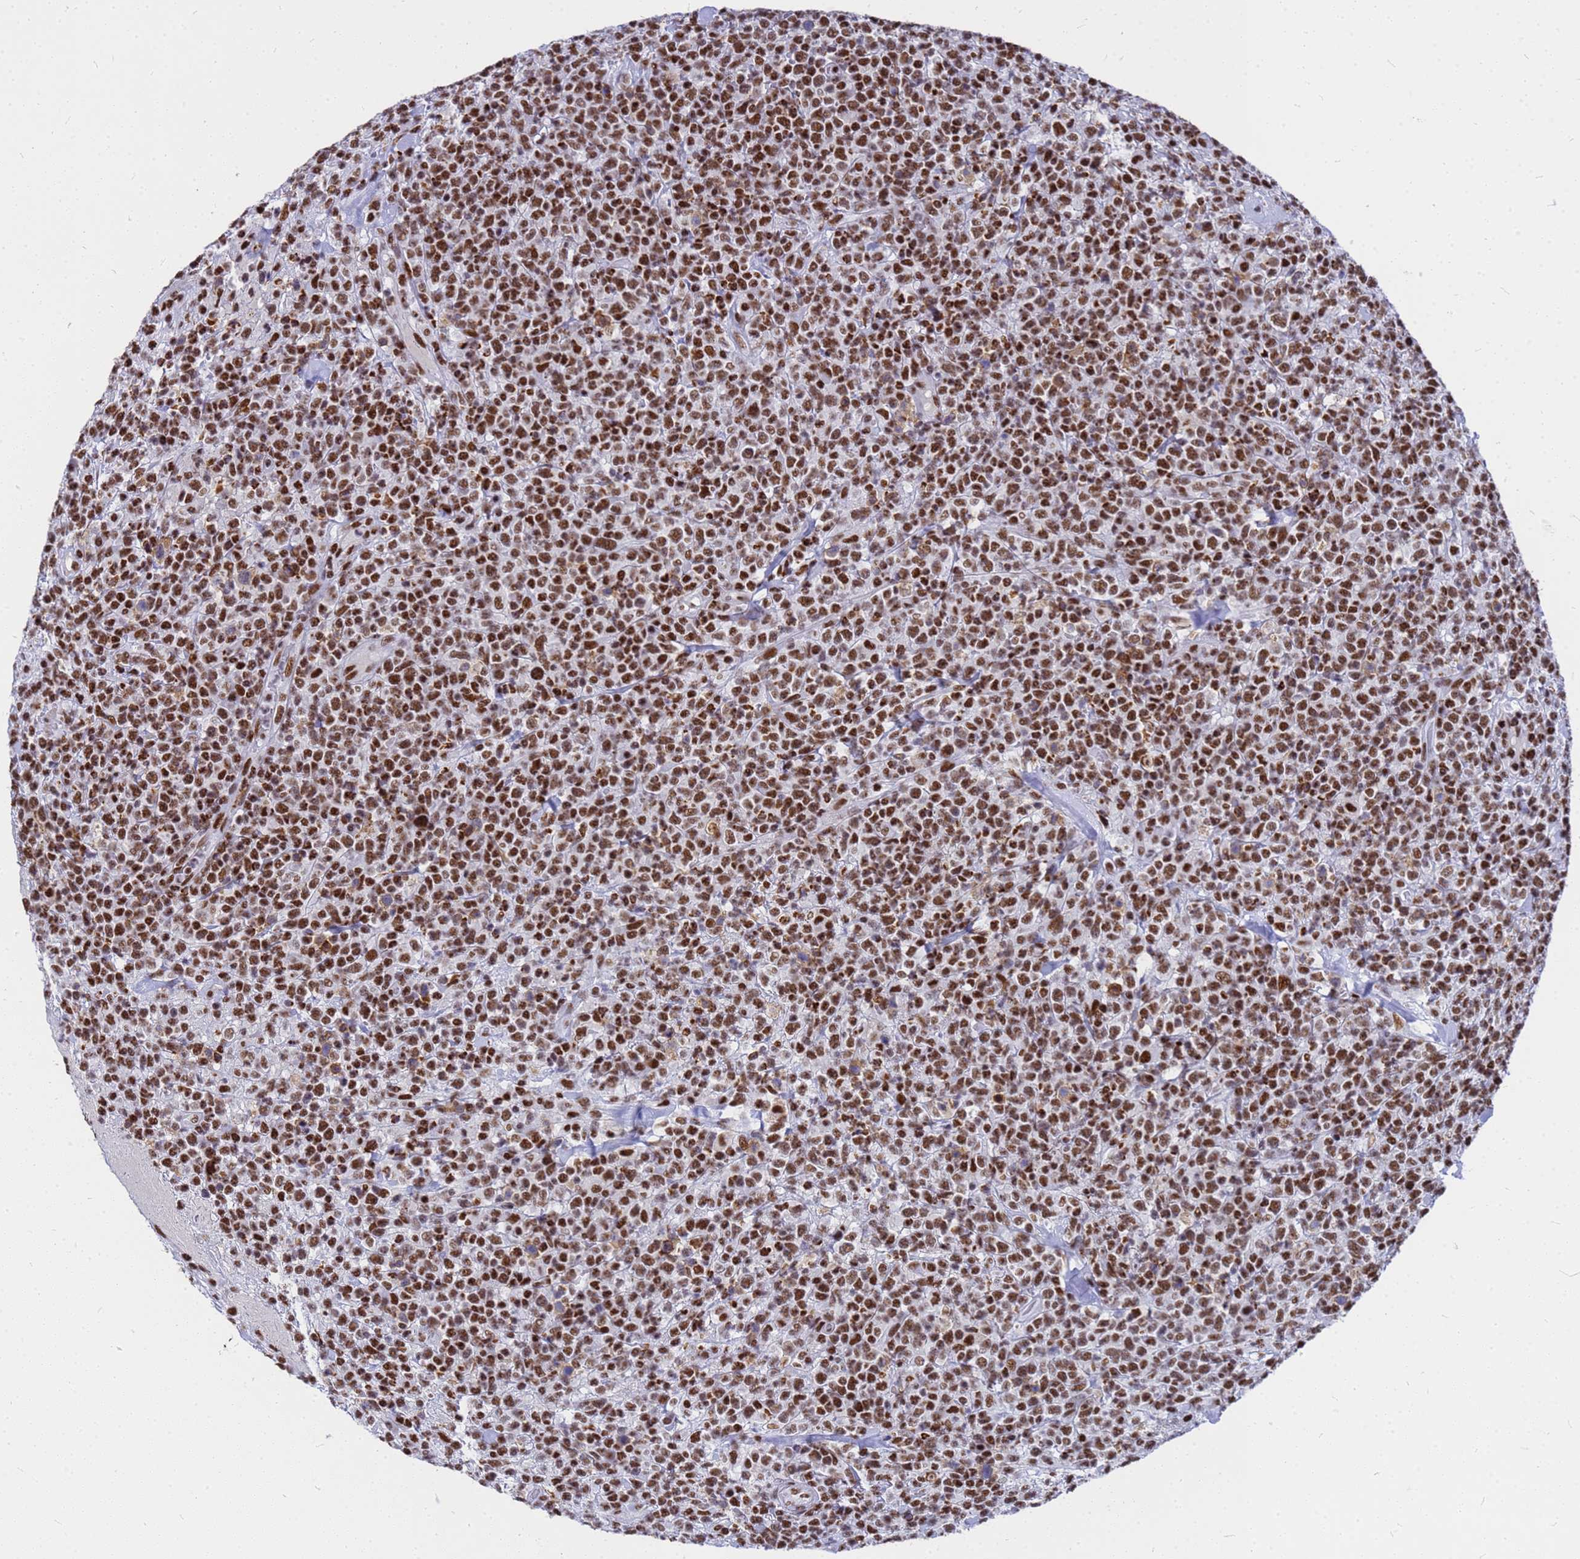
{"staining": {"intensity": "strong", "quantity": ">75%", "location": "nuclear"}, "tissue": "lymphoma", "cell_type": "Tumor cells", "image_type": "cancer", "snomed": [{"axis": "morphology", "description": "Malignant lymphoma, non-Hodgkin's type, High grade"}, {"axis": "topography", "description": "Colon"}], "caption": "Human lymphoma stained with a brown dye reveals strong nuclear positive positivity in about >75% of tumor cells.", "gene": "SART3", "patient": {"sex": "female", "age": 53}}